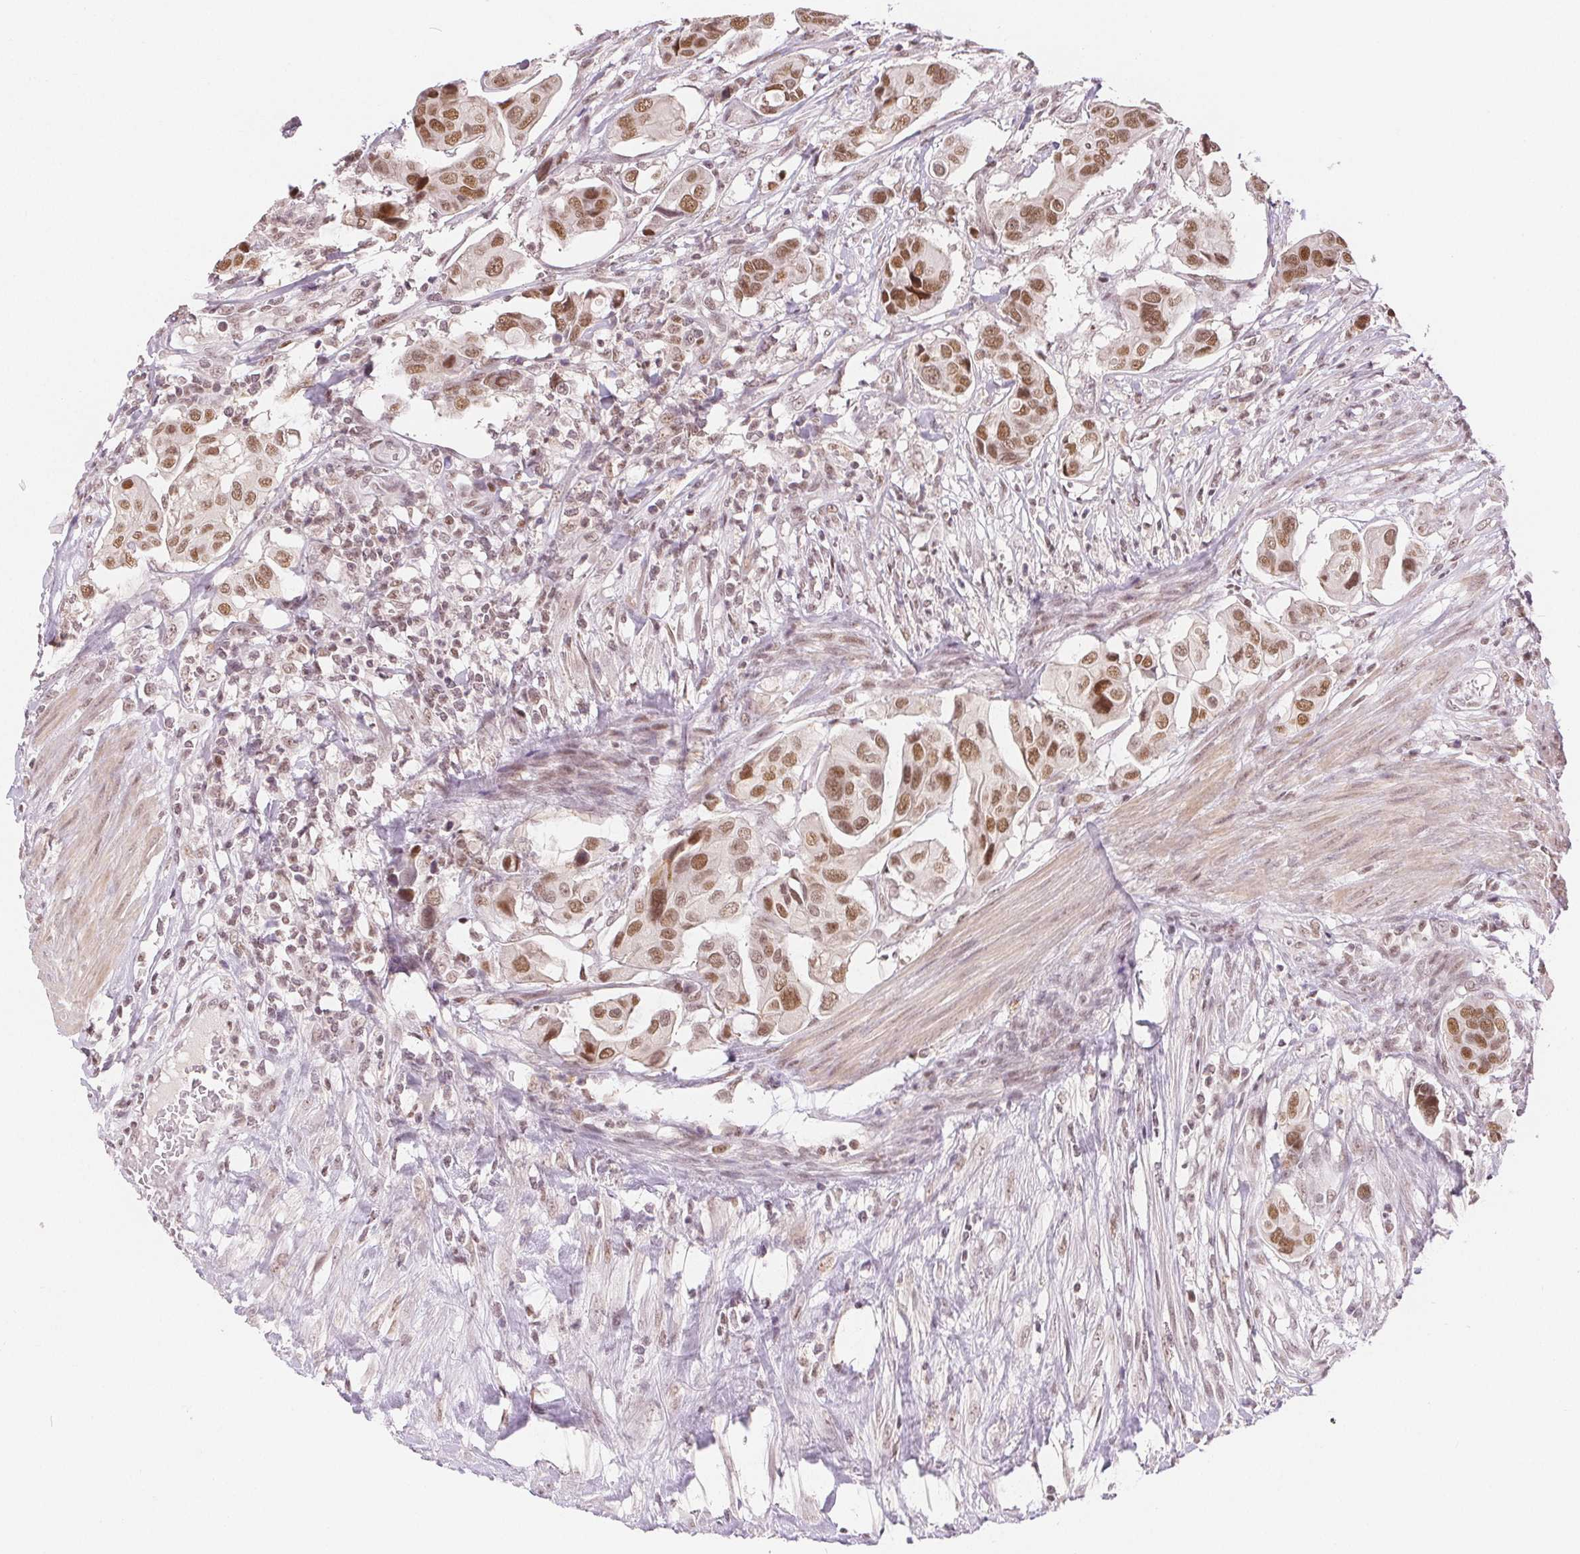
{"staining": {"intensity": "moderate", "quantity": ">75%", "location": "nuclear"}, "tissue": "renal cancer", "cell_type": "Tumor cells", "image_type": "cancer", "snomed": [{"axis": "morphology", "description": "Adenocarcinoma, NOS"}, {"axis": "topography", "description": "Urinary bladder"}], "caption": "A photomicrograph showing moderate nuclear staining in approximately >75% of tumor cells in adenocarcinoma (renal), as visualized by brown immunohistochemical staining.", "gene": "DEK", "patient": {"sex": "male", "age": 61}}